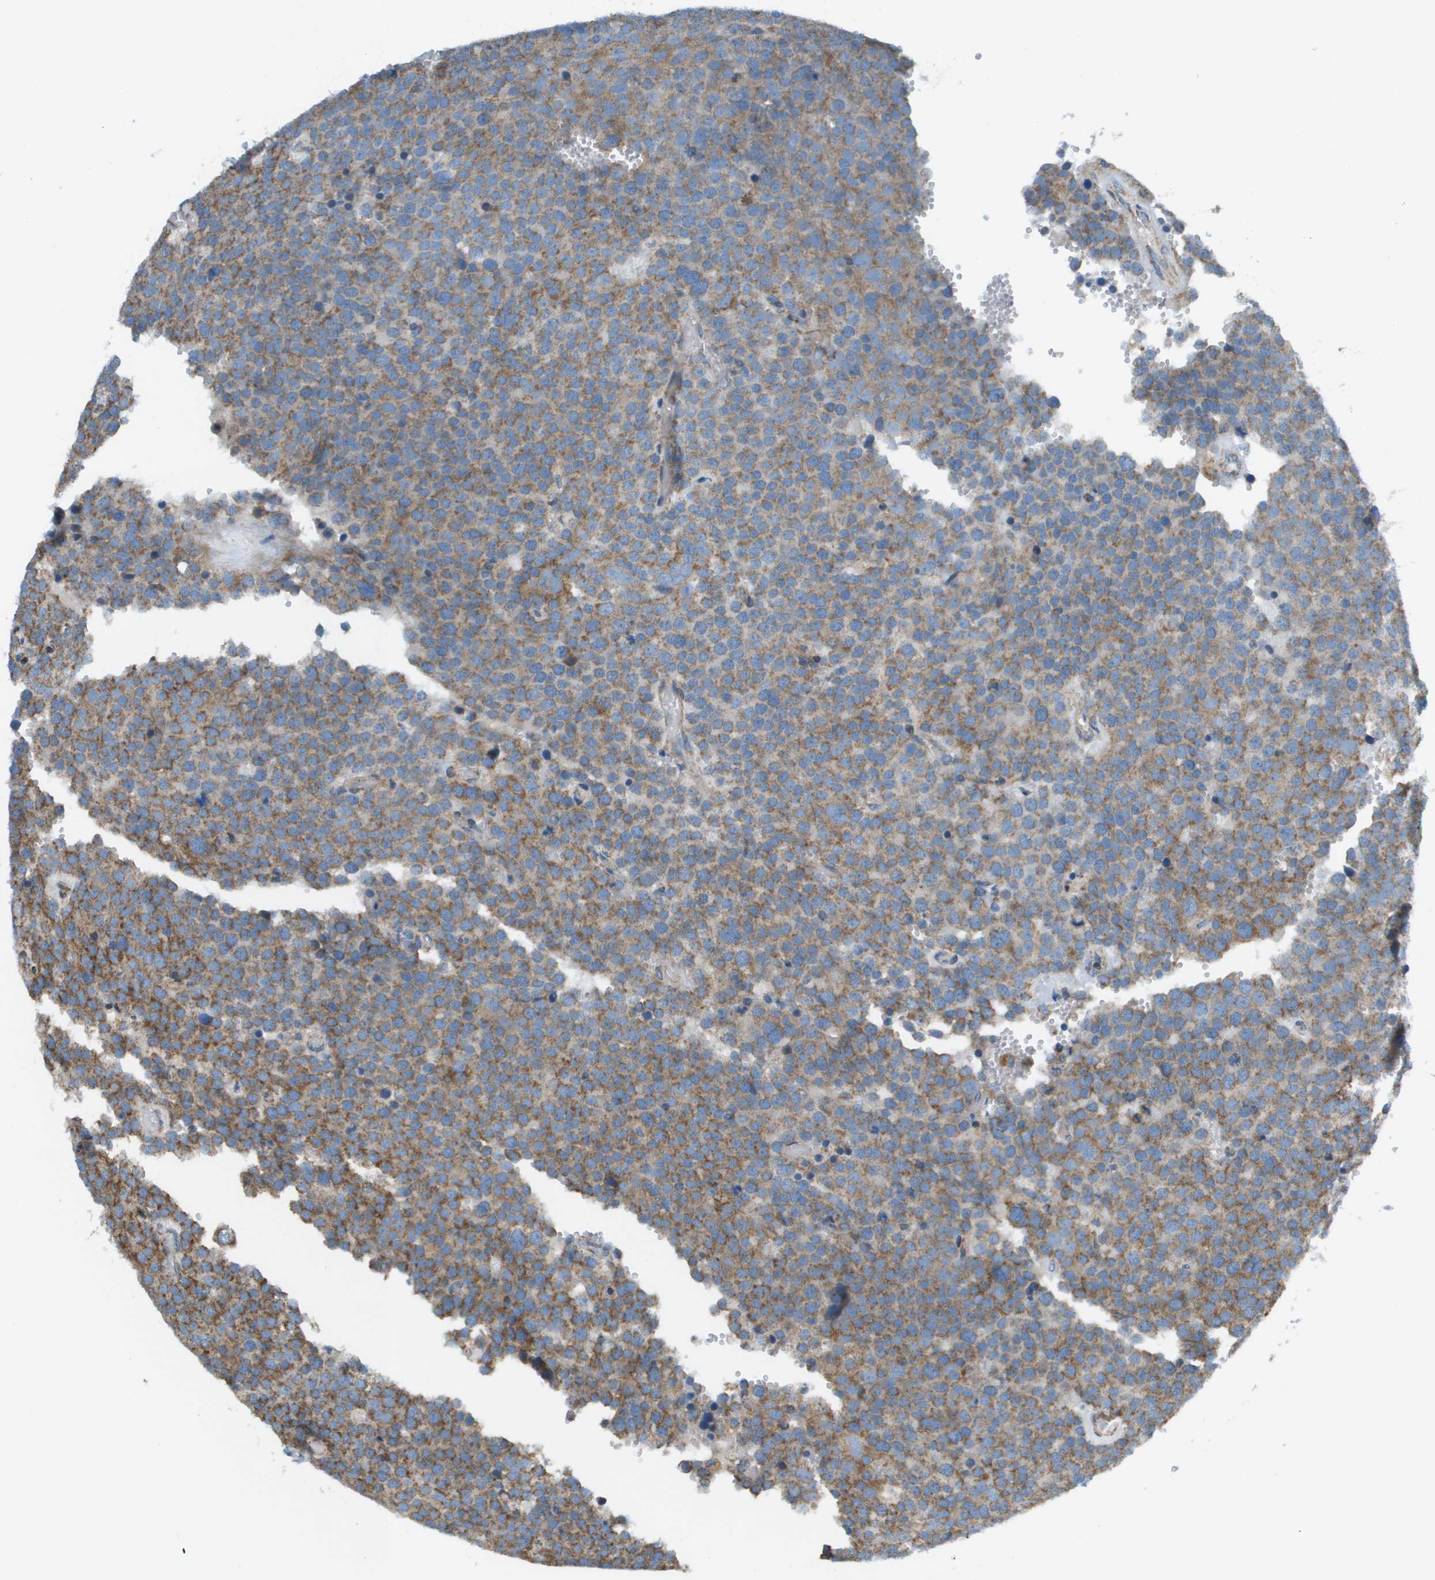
{"staining": {"intensity": "moderate", "quantity": ">75%", "location": "cytoplasmic/membranous"}, "tissue": "testis cancer", "cell_type": "Tumor cells", "image_type": "cancer", "snomed": [{"axis": "morphology", "description": "Normal tissue, NOS"}, {"axis": "morphology", "description": "Seminoma, NOS"}, {"axis": "topography", "description": "Testis"}], "caption": "Seminoma (testis) was stained to show a protein in brown. There is medium levels of moderate cytoplasmic/membranous positivity in approximately >75% of tumor cells.", "gene": "TAOK3", "patient": {"sex": "male", "age": 71}}